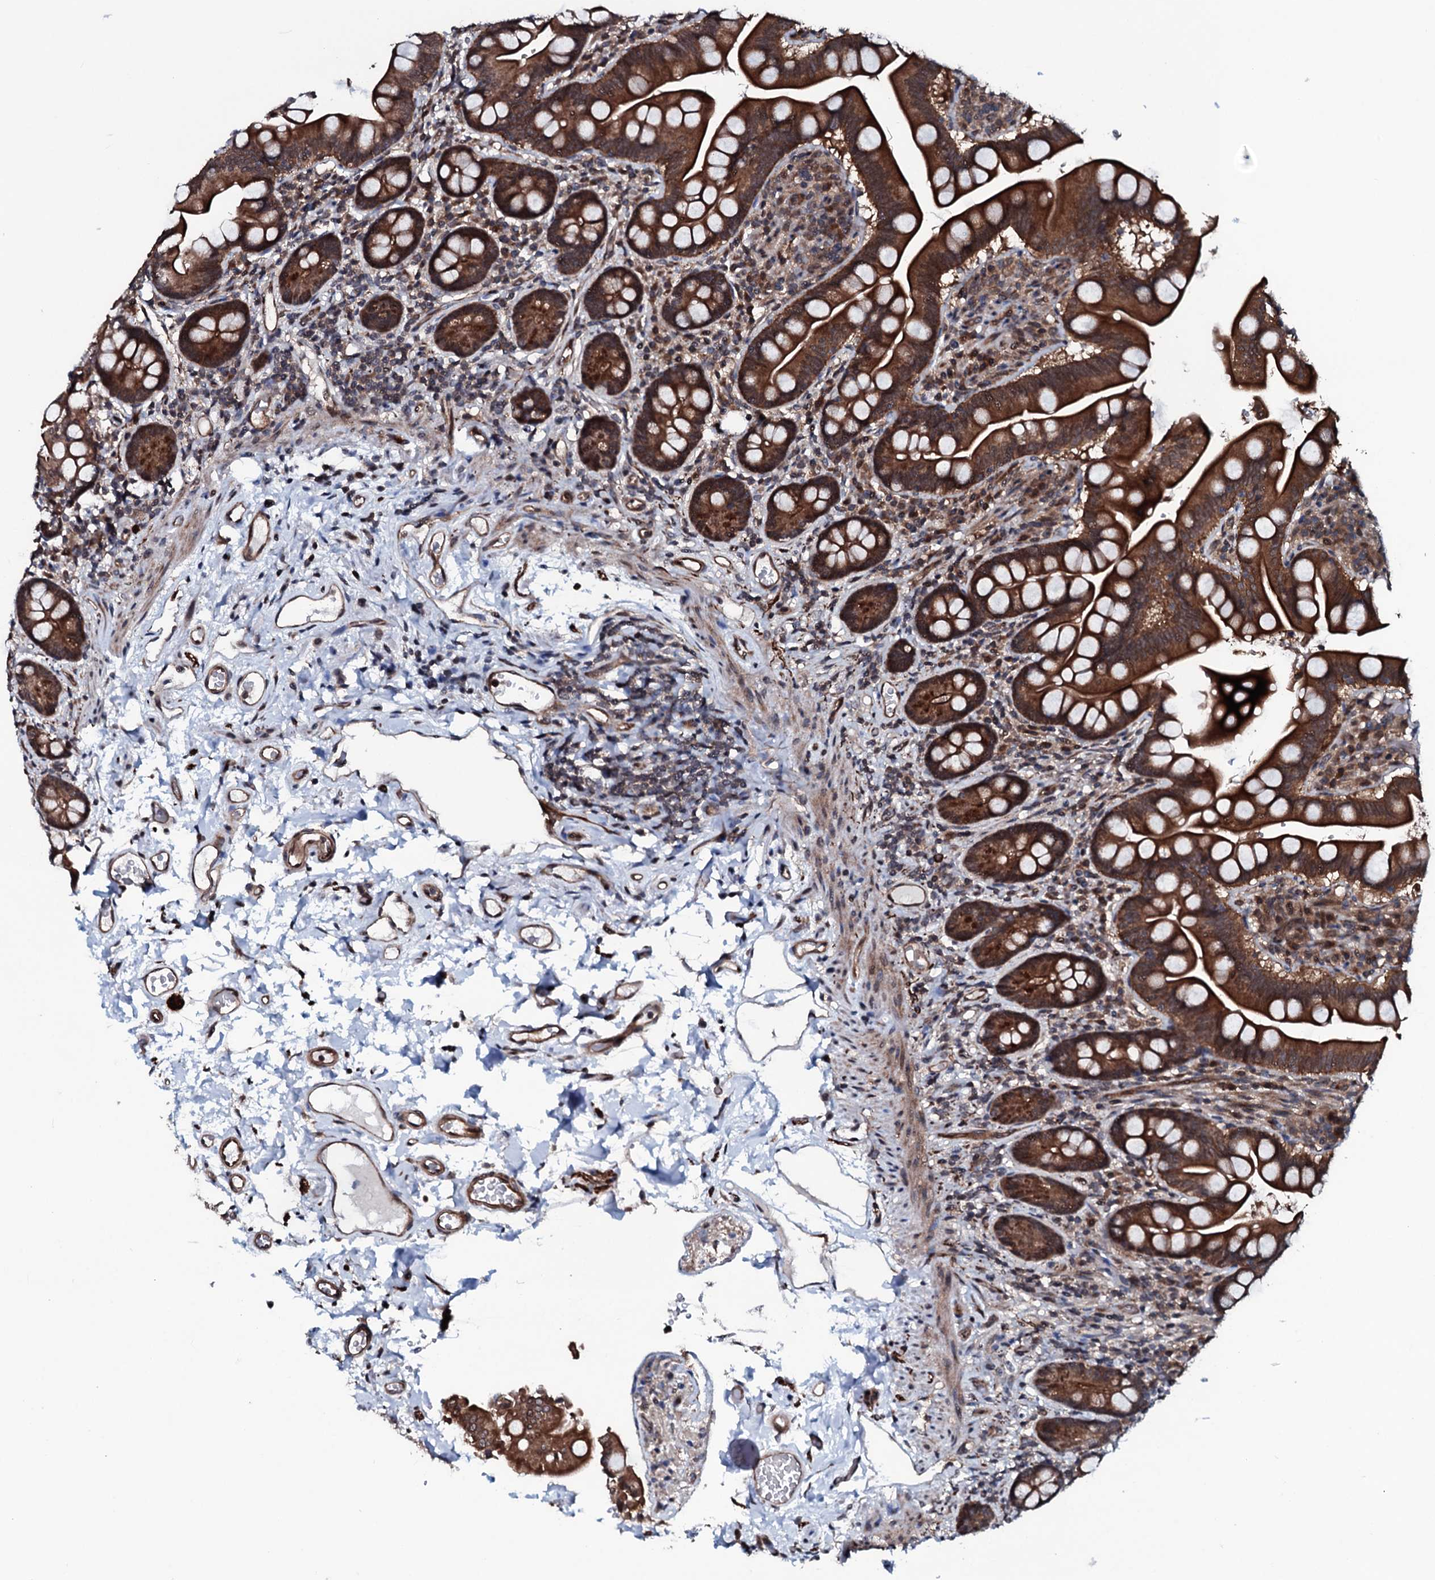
{"staining": {"intensity": "strong", "quantity": ">75%", "location": "cytoplasmic/membranous"}, "tissue": "small intestine", "cell_type": "Glandular cells", "image_type": "normal", "snomed": [{"axis": "morphology", "description": "Normal tissue, NOS"}, {"axis": "topography", "description": "Small intestine"}], "caption": "High-magnification brightfield microscopy of unremarkable small intestine stained with DAB (3,3'-diaminobenzidine) (brown) and counterstained with hematoxylin (blue). glandular cells exhibit strong cytoplasmic/membranous staining is present in about>75% of cells. The staining was performed using DAB (3,3'-diaminobenzidine), with brown indicating positive protein expression. Nuclei are stained blue with hematoxylin.", "gene": "OGFOD2", "patient": {"sex": "female", "age": 64}}